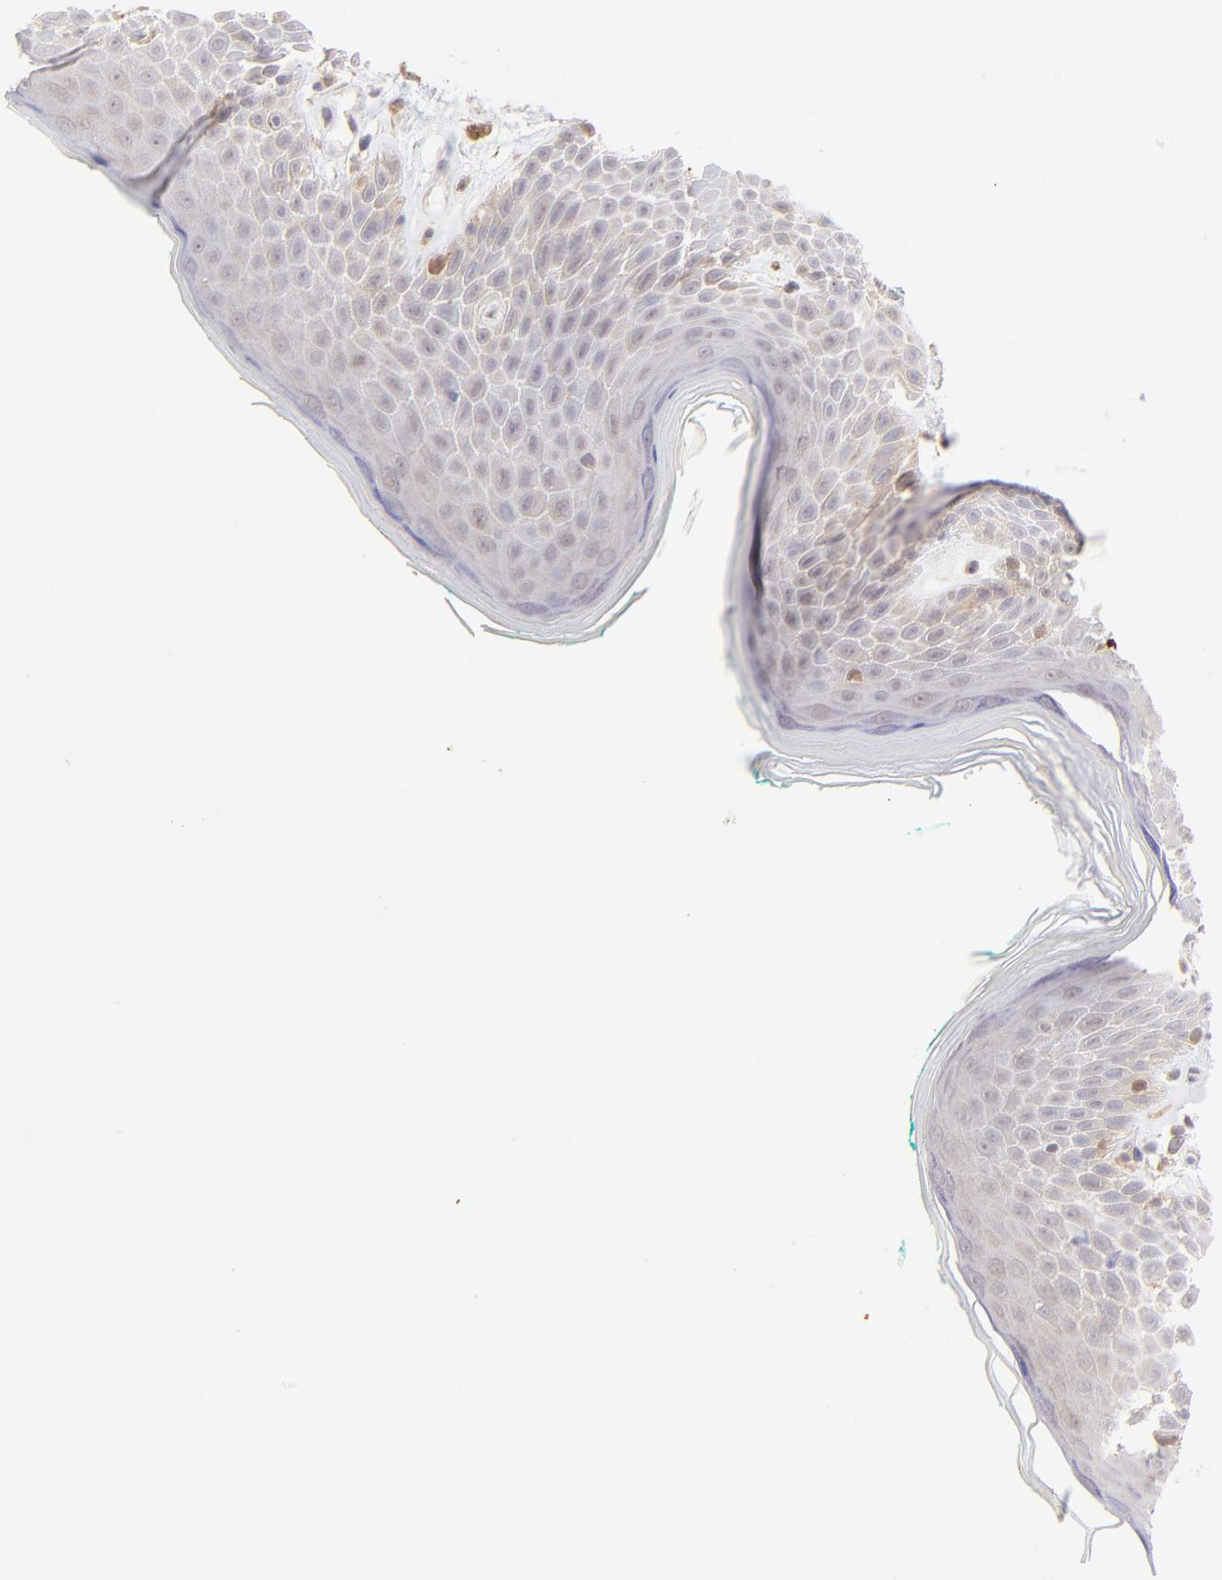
{"staining": {"intensity": "weak", "quantity": "25%-75%", "location": "cytoplasmic/membranous"}, "tissue": "skin", "cell_type": "Epidermal cells", "image_type": "normal", "snomed": [{"axis": "morphology", "description": "Normal tissue, NOS"}, {"axis": "topography", "description": "Anal"}], "caption": "Benign skin exhibits weak cytoplasmic/membranous expression in about 25%-75% of epidermal cells, visualized by immunohistochemistry.", "gene": "HYAL1", "patient": {"sex": "male", "age": 74}}